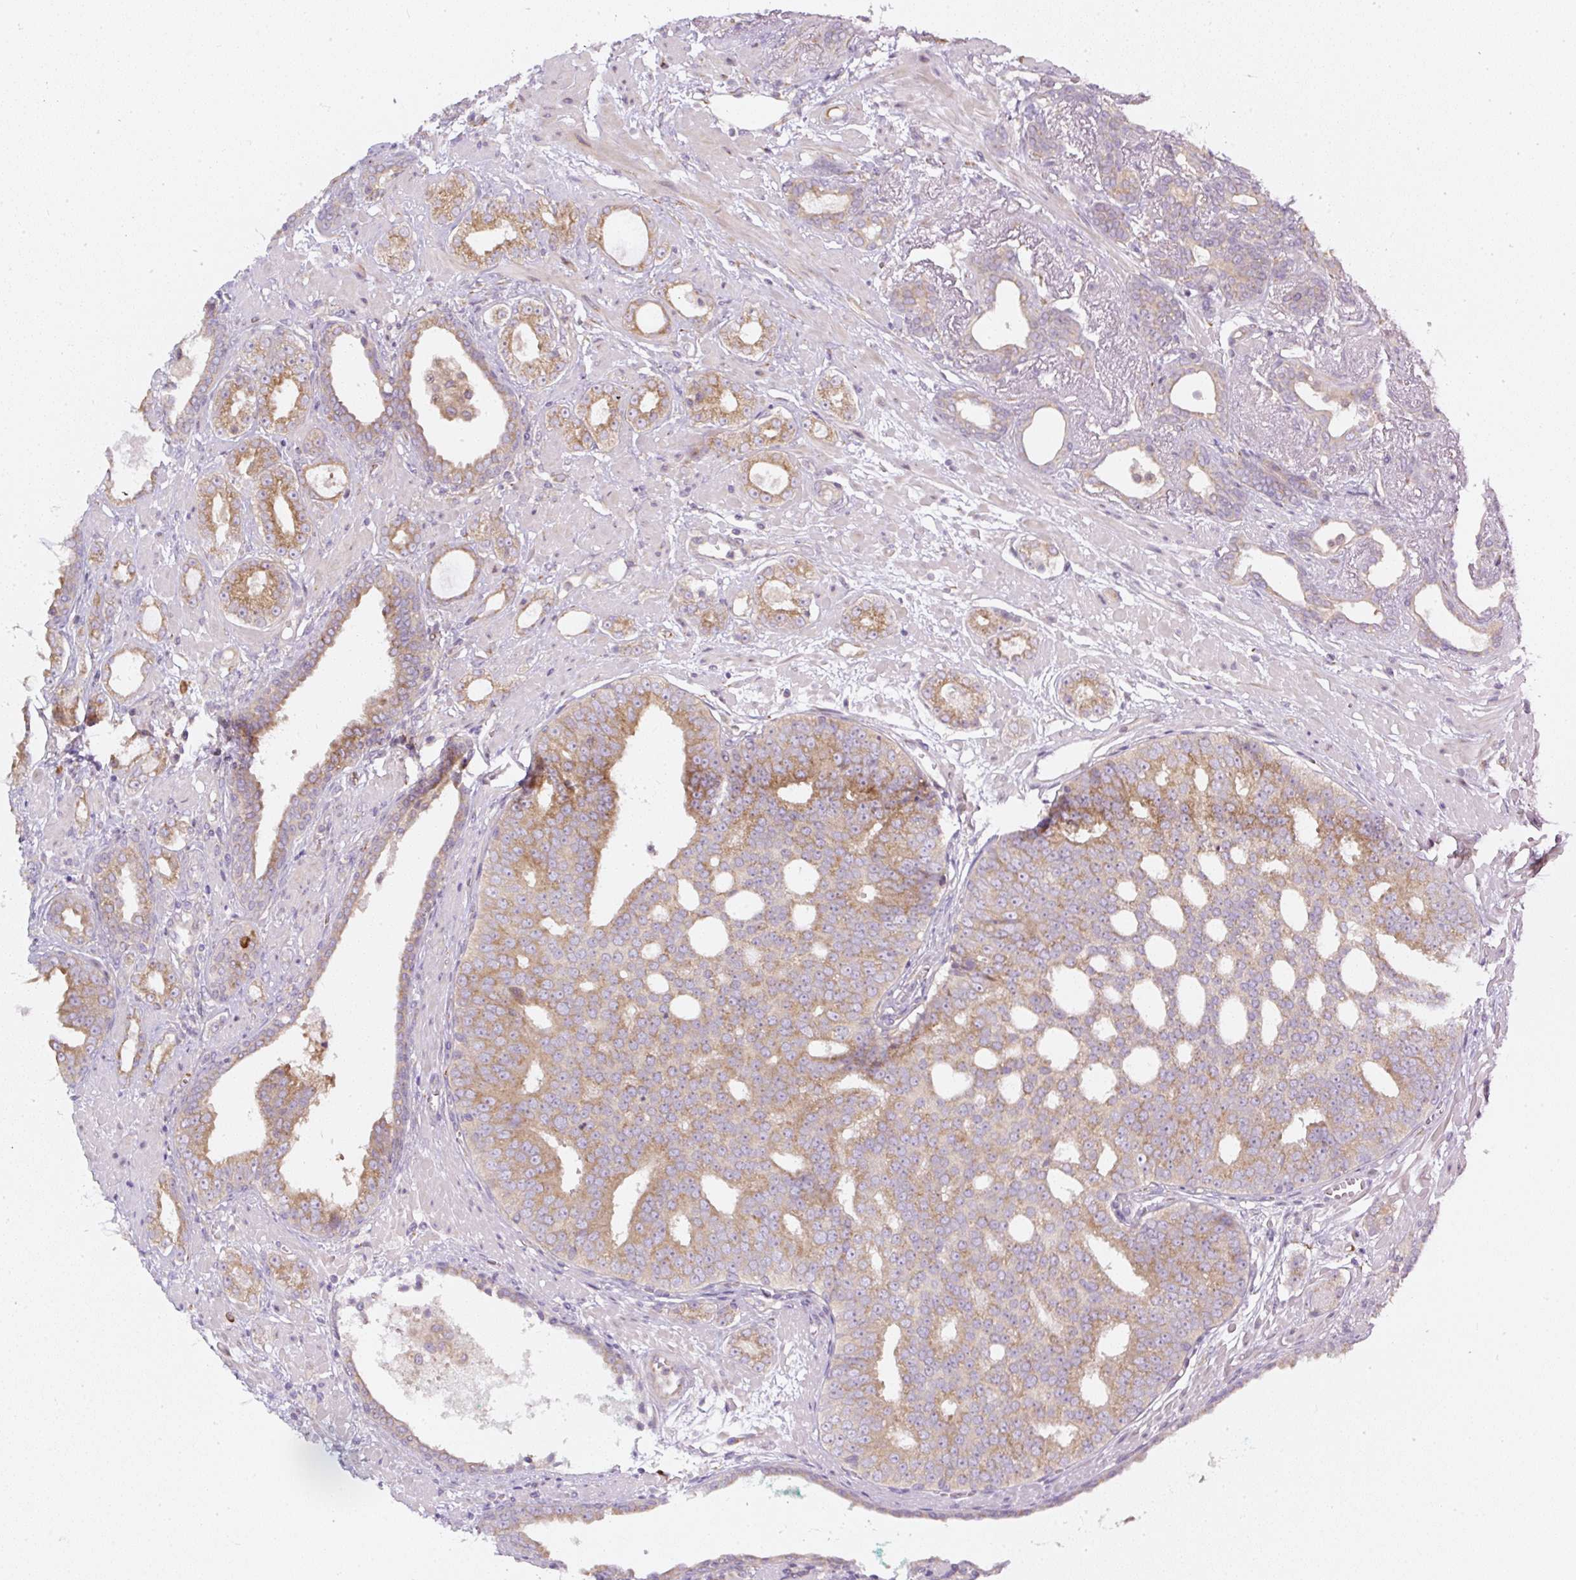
{"staining": {"intensity": "moderate", "quantity": ">75%", "location": "cytoplasmic/membranous"}, "tissue": "prostate cancer", "cell_type": "Tumor cells", "image_type": "cancer", "snomed": [{"axis": "morphology", "description": "Adenocarcinoma, High grade"}, {"axis": "topography", "description": "Prostate"}], "caption": "Immunohistochemical staining of prostate cancer (high-grade adenocarcinoma) exhibits moderate cytoplasmic/membranous protein staining in approximately >75% of tumor cells.", "gene": "MLX", "patient": {"sex": "male", "age": 71}}